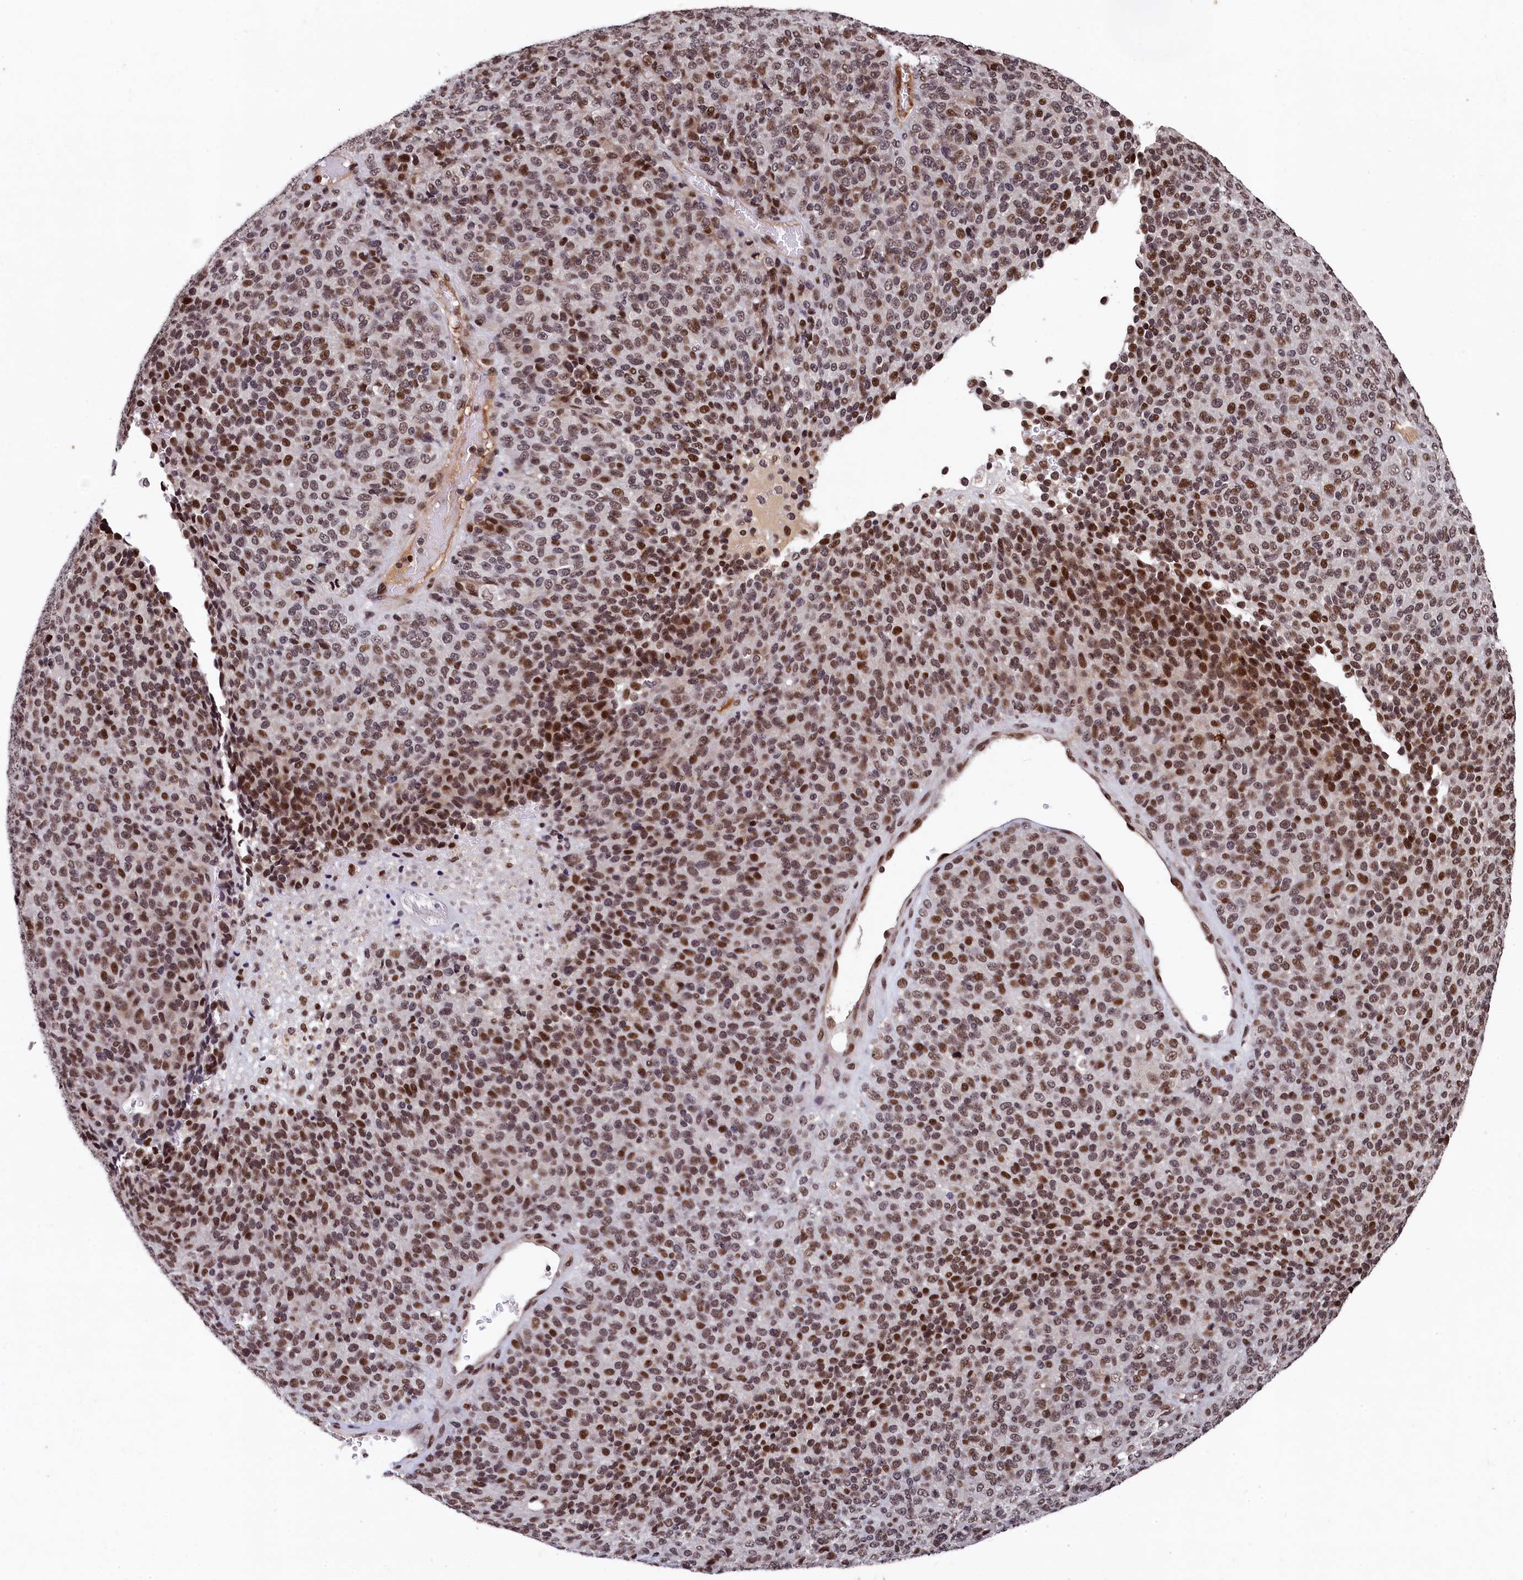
{"staining": {"intensity": "moderate", "quantity": "25%-75%", "location": "nuclear"}, "tissue": "melanoma", "cell_type": "Tumor cells", "image_type": "cancer", "snomed": [{"axis": "morphology", "description": "Malignant melanoma, Metastatic site"}, {"axis": "topography", "description": "Brain"}], "caption": "An image showing moderate nuclear positivity in about 25%-75% of tumor cells in malignant melanoma (metastatic site), as visualized by brown immunohistochemical staining.", "gene": "FAM217B", "patient": {"sex": "female", "age": 56}}